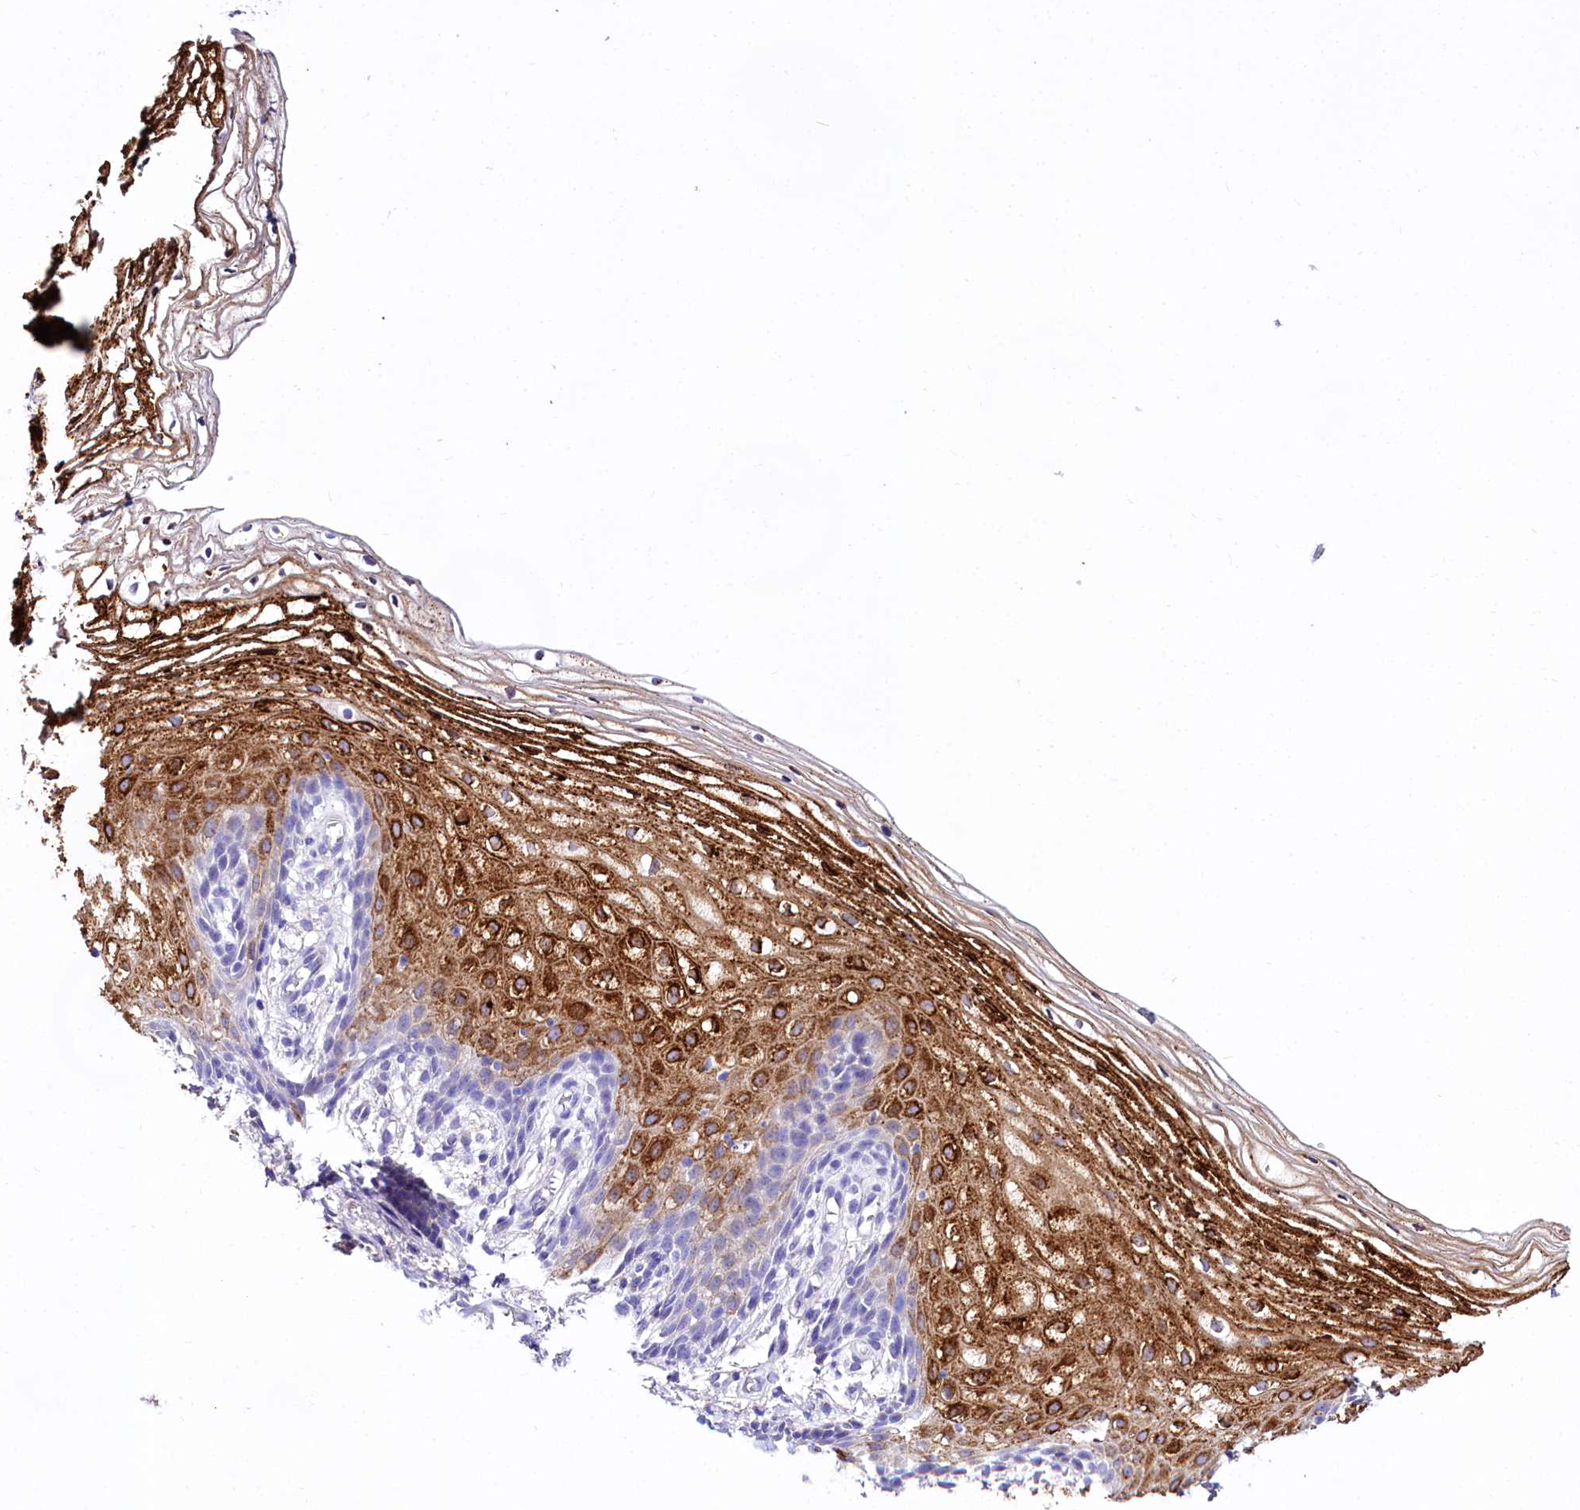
{"staining": {"intensity": "strong", "quantity": "25%-75%", "location": "cytoplasmic/membranous"}, "tissue": "vagina", "cell_type": "Squamous epithelial cells", "image_type": "normal", "snomed": [{"axis": "morphology", "description": "Normal tissue, NOS"}, {"axis": "topography", "description": "Vagina"}], "caption": "A brown stain labels strong cytoplasmic/membranous positivity of a protein in squamous epithelial cells of benign vagina.", "gene": "A2ML1", "patient": {"sex": "female", "age": 60}}